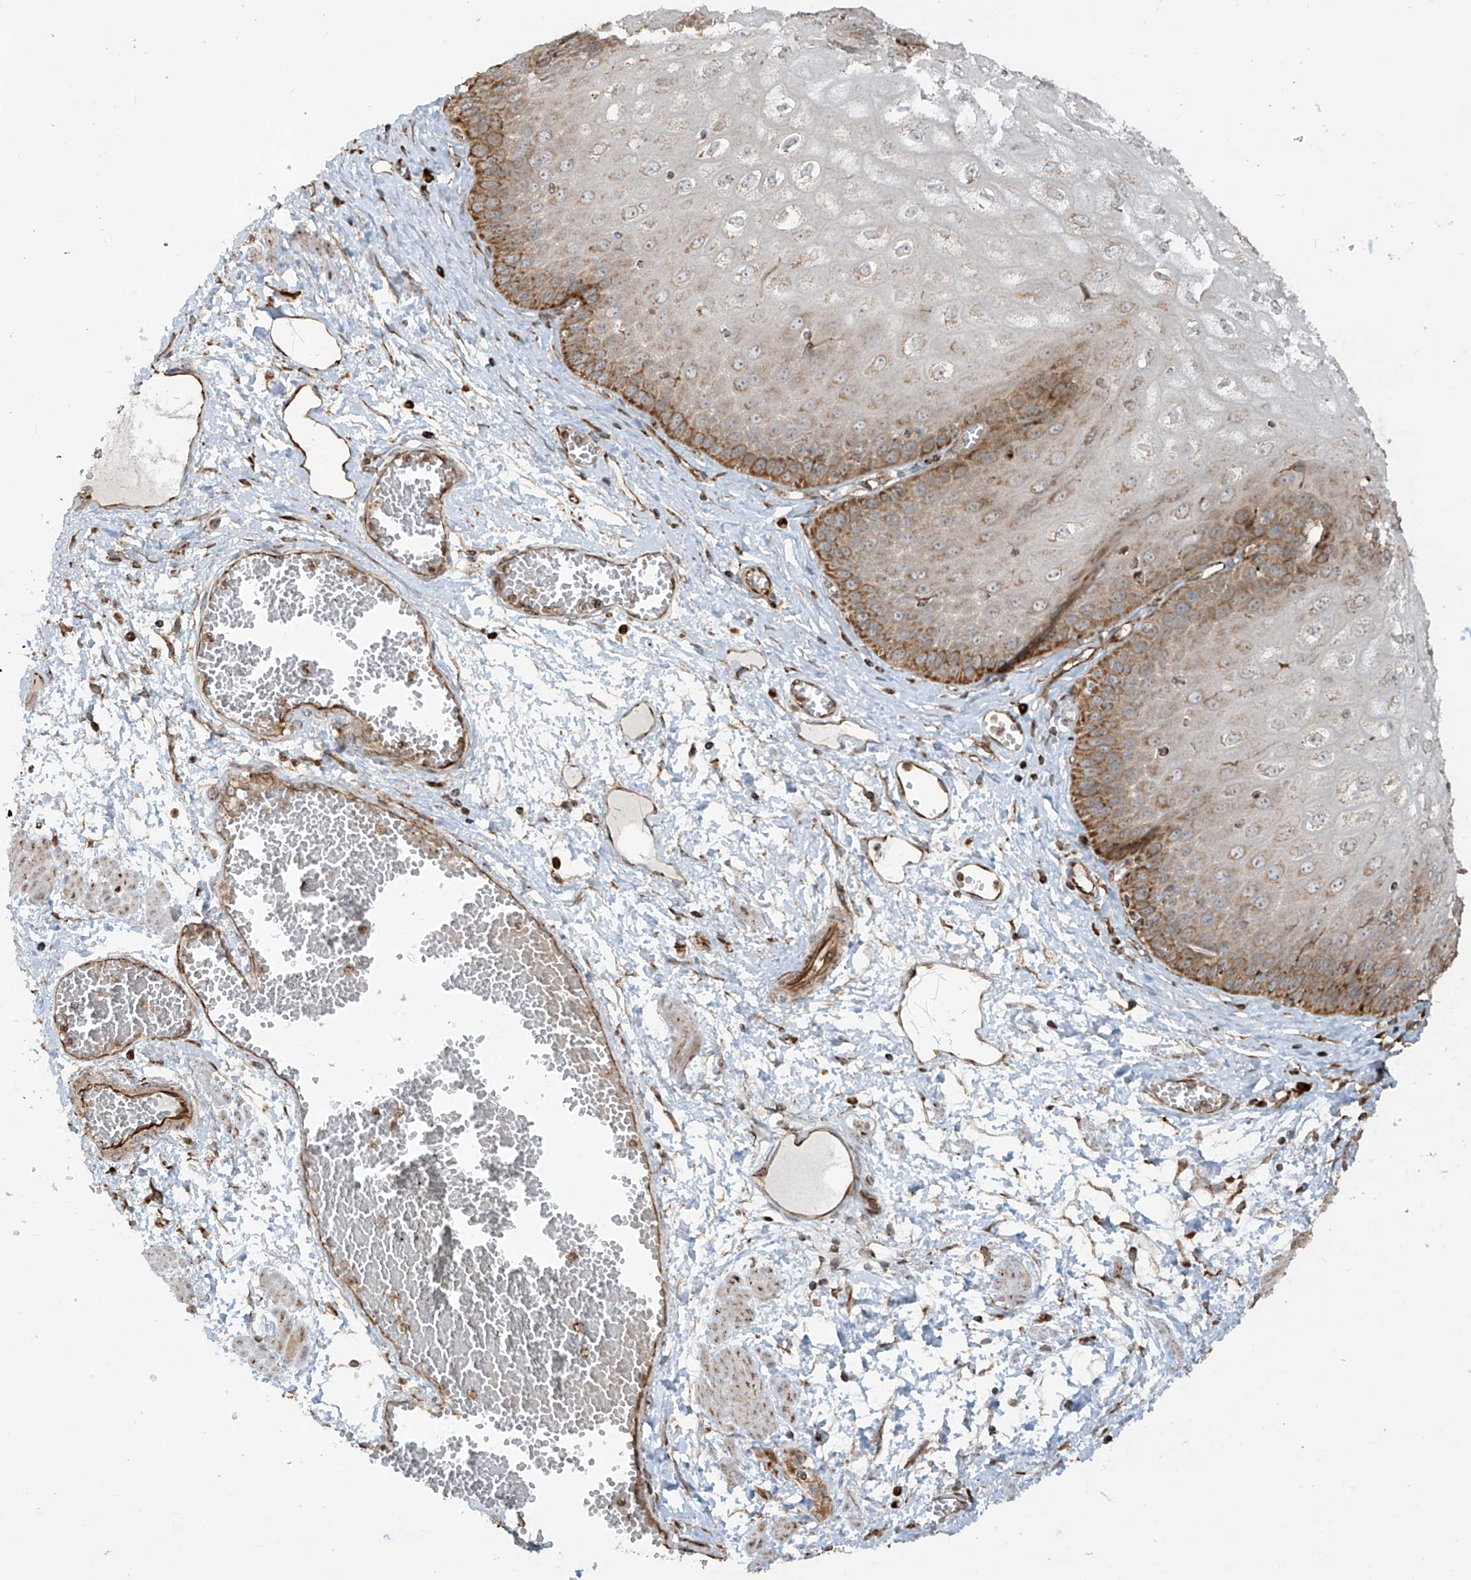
{"staining": {"intensity": "moderate", "quantity": "25%-75%", "location": "cytoplasmic/membranous"}, "tissue": "esophagus", "cell_type": "Squamous epithelial cells", "image_type": "normal", "snomed": [{"axis": "morphology", "description": "Normal tissue, NOS"}, {"axis": "topography", "description": "Esophagus"}], "caption": "This image displays immunohistochemistry (IHC) staining of benign esophagus, with medium moderate cytoplasmic/membranous expression in approximately 25%-75% of squamous epithelial cells.", "gene": "EIF5B", "patient": {"sex": "male", "age": 60}}